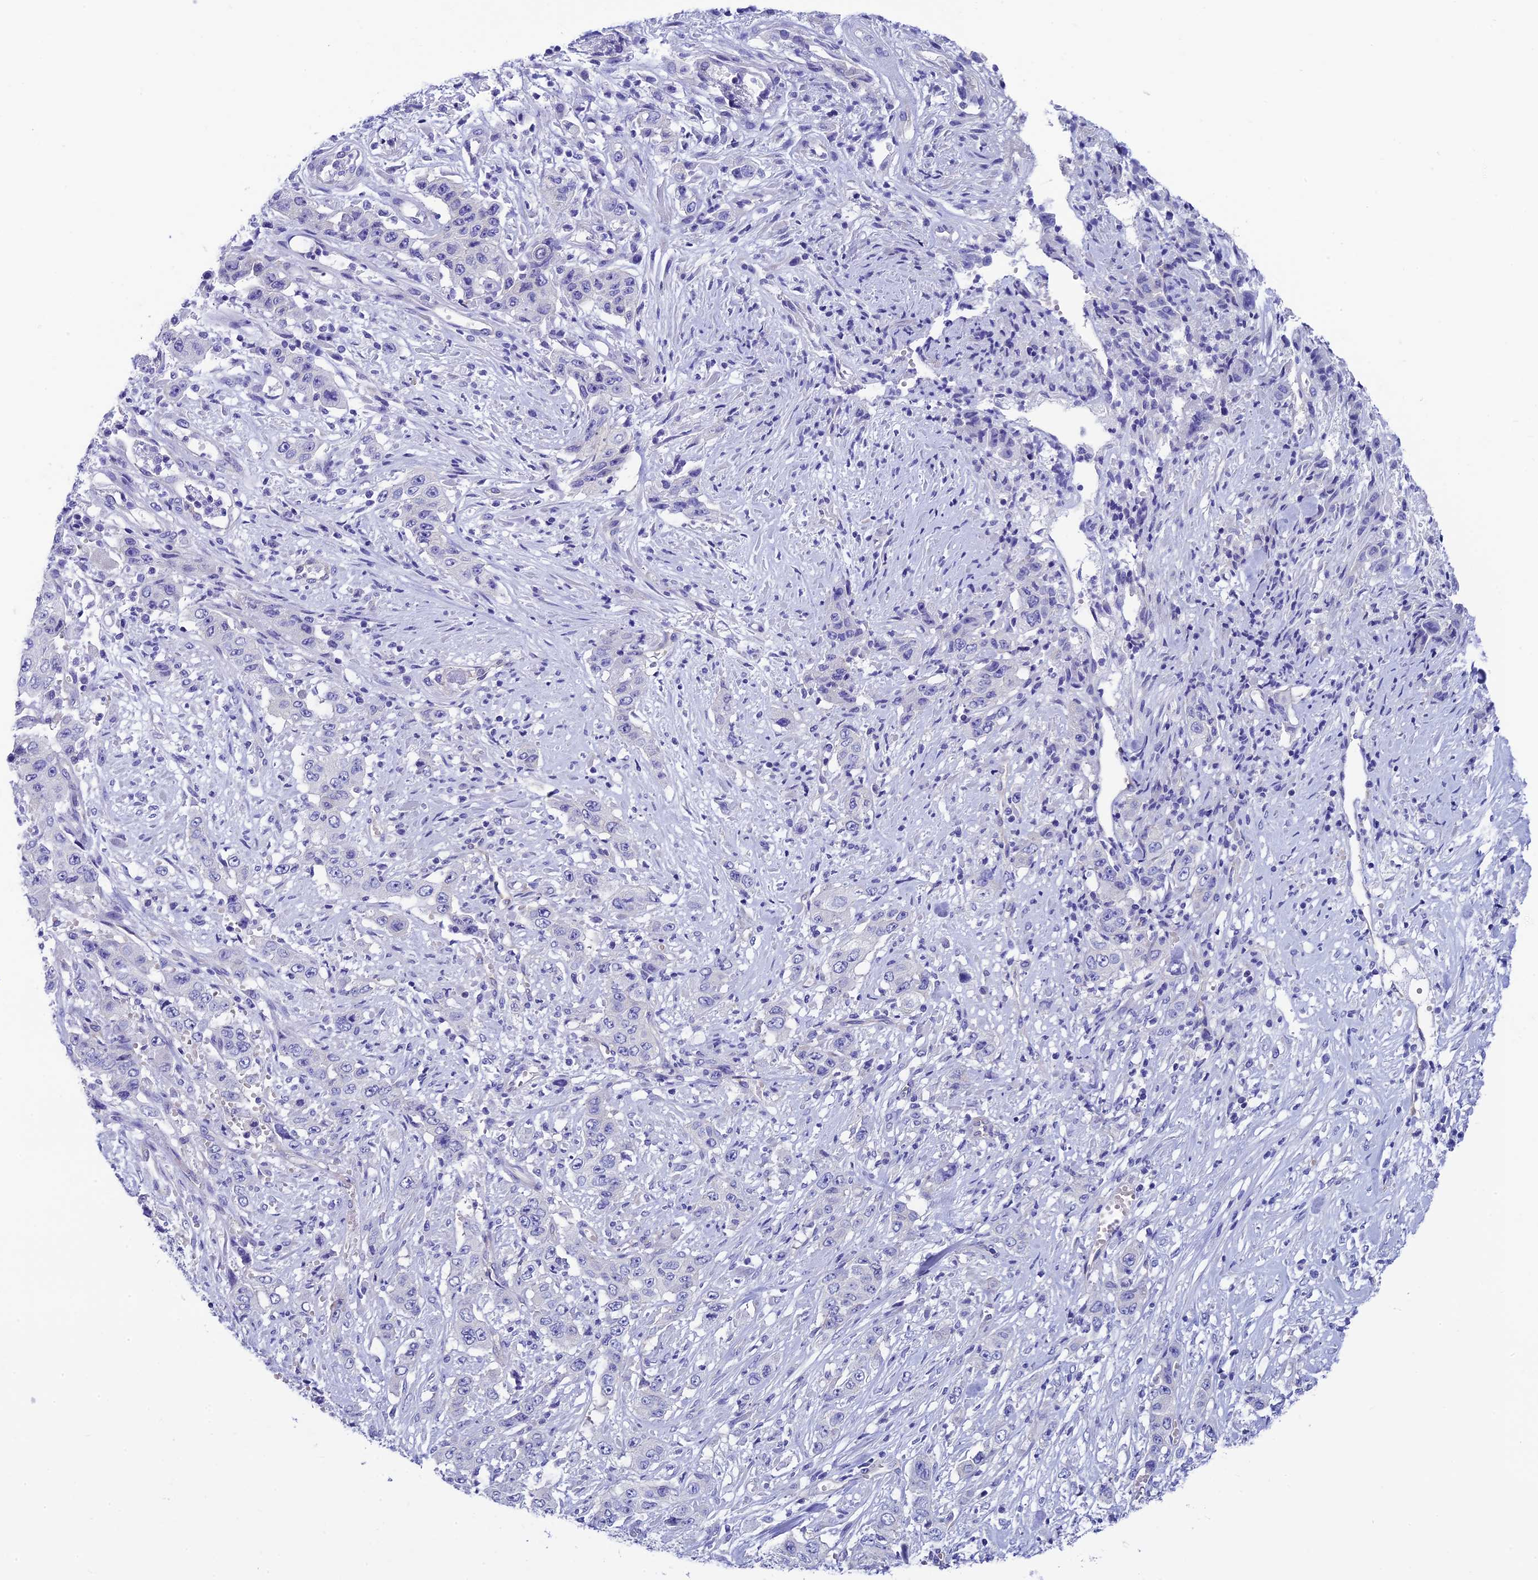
{"staining": {"intensity": "negative", "quantity": "none", "location": "none"}, "tissue": "stomach cancer", "cell_type": "Tumor cells", "image_type": "cancer", "snomed": [{"axis": "morphology", "description": "Adenocarcinoma, NOS"}, {"axis": "topography", "description": "Stomach, upper"}], "caption": "Photomicrograph shows no significant protein positivity in tumor cells of stomach cancer (adenocarcinoma). The staining was performed using DAB (3,3'-diaminobenzidine) to visualize the protein expression in brown, while the nuclei were stained in blue with hematoxylin (Magnification: 20x).", "gene": "PPFIA3", "patient": {"sex": "male", "age": 62}}